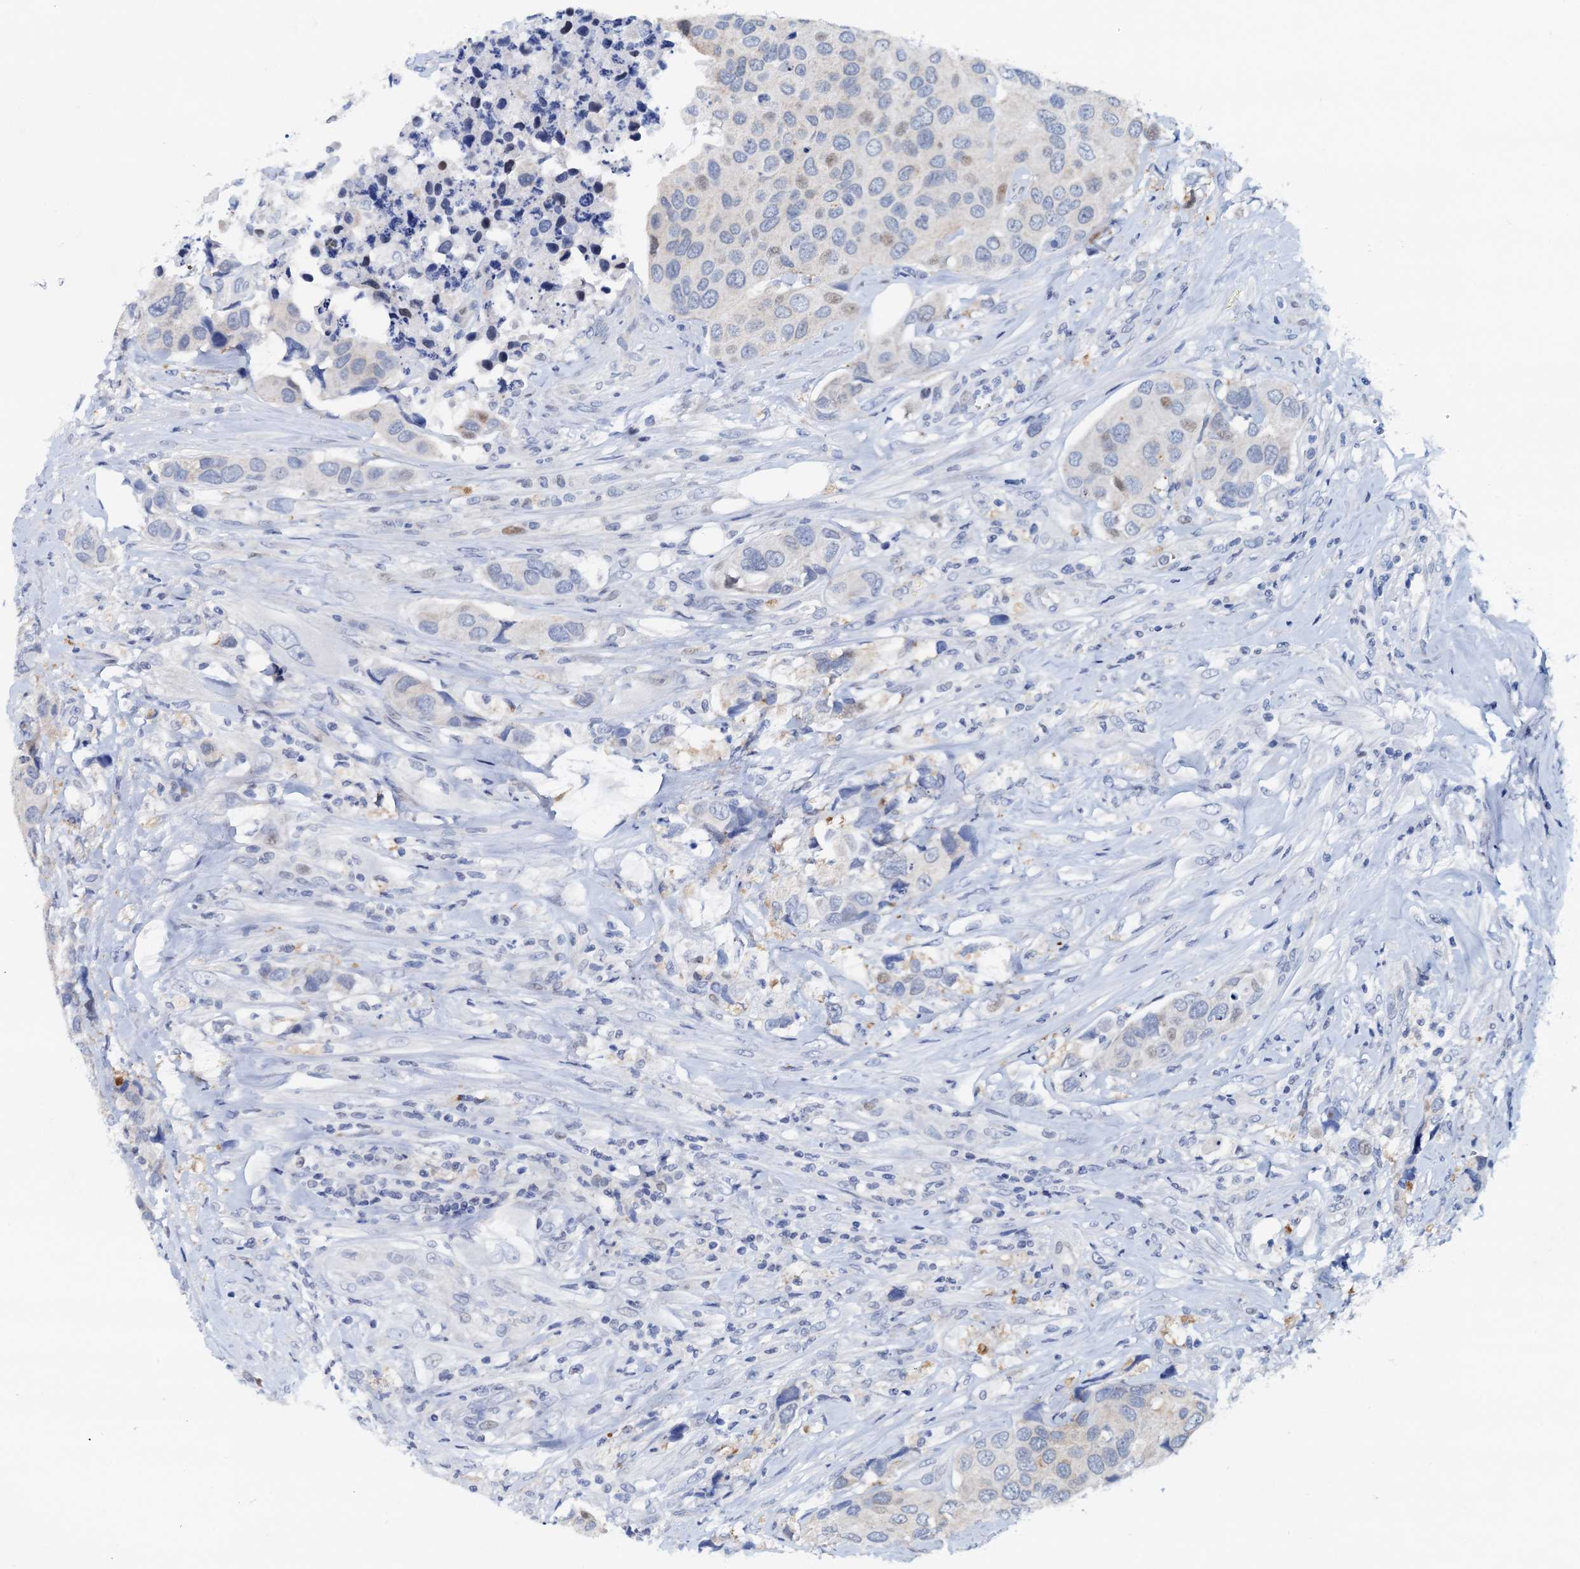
{"staining": {"intensity": "weak", "quantity": "<25%", "location": "nuclear"}, "tissue": "urothelial cancer", "cell_type": "Tumor cells", "image_type": "cancer", "snomed": [{"axis": "morphology", "description": "Urothelial carcinoma, High grade"}, {"axis": "topography", "description": "Urinary bladder"}], "caption": "IHC of human urothelial cancer displays no staining in tumor cells.", "gene": "PTGES3", "patient": {"sex": "male", "age": 74}}